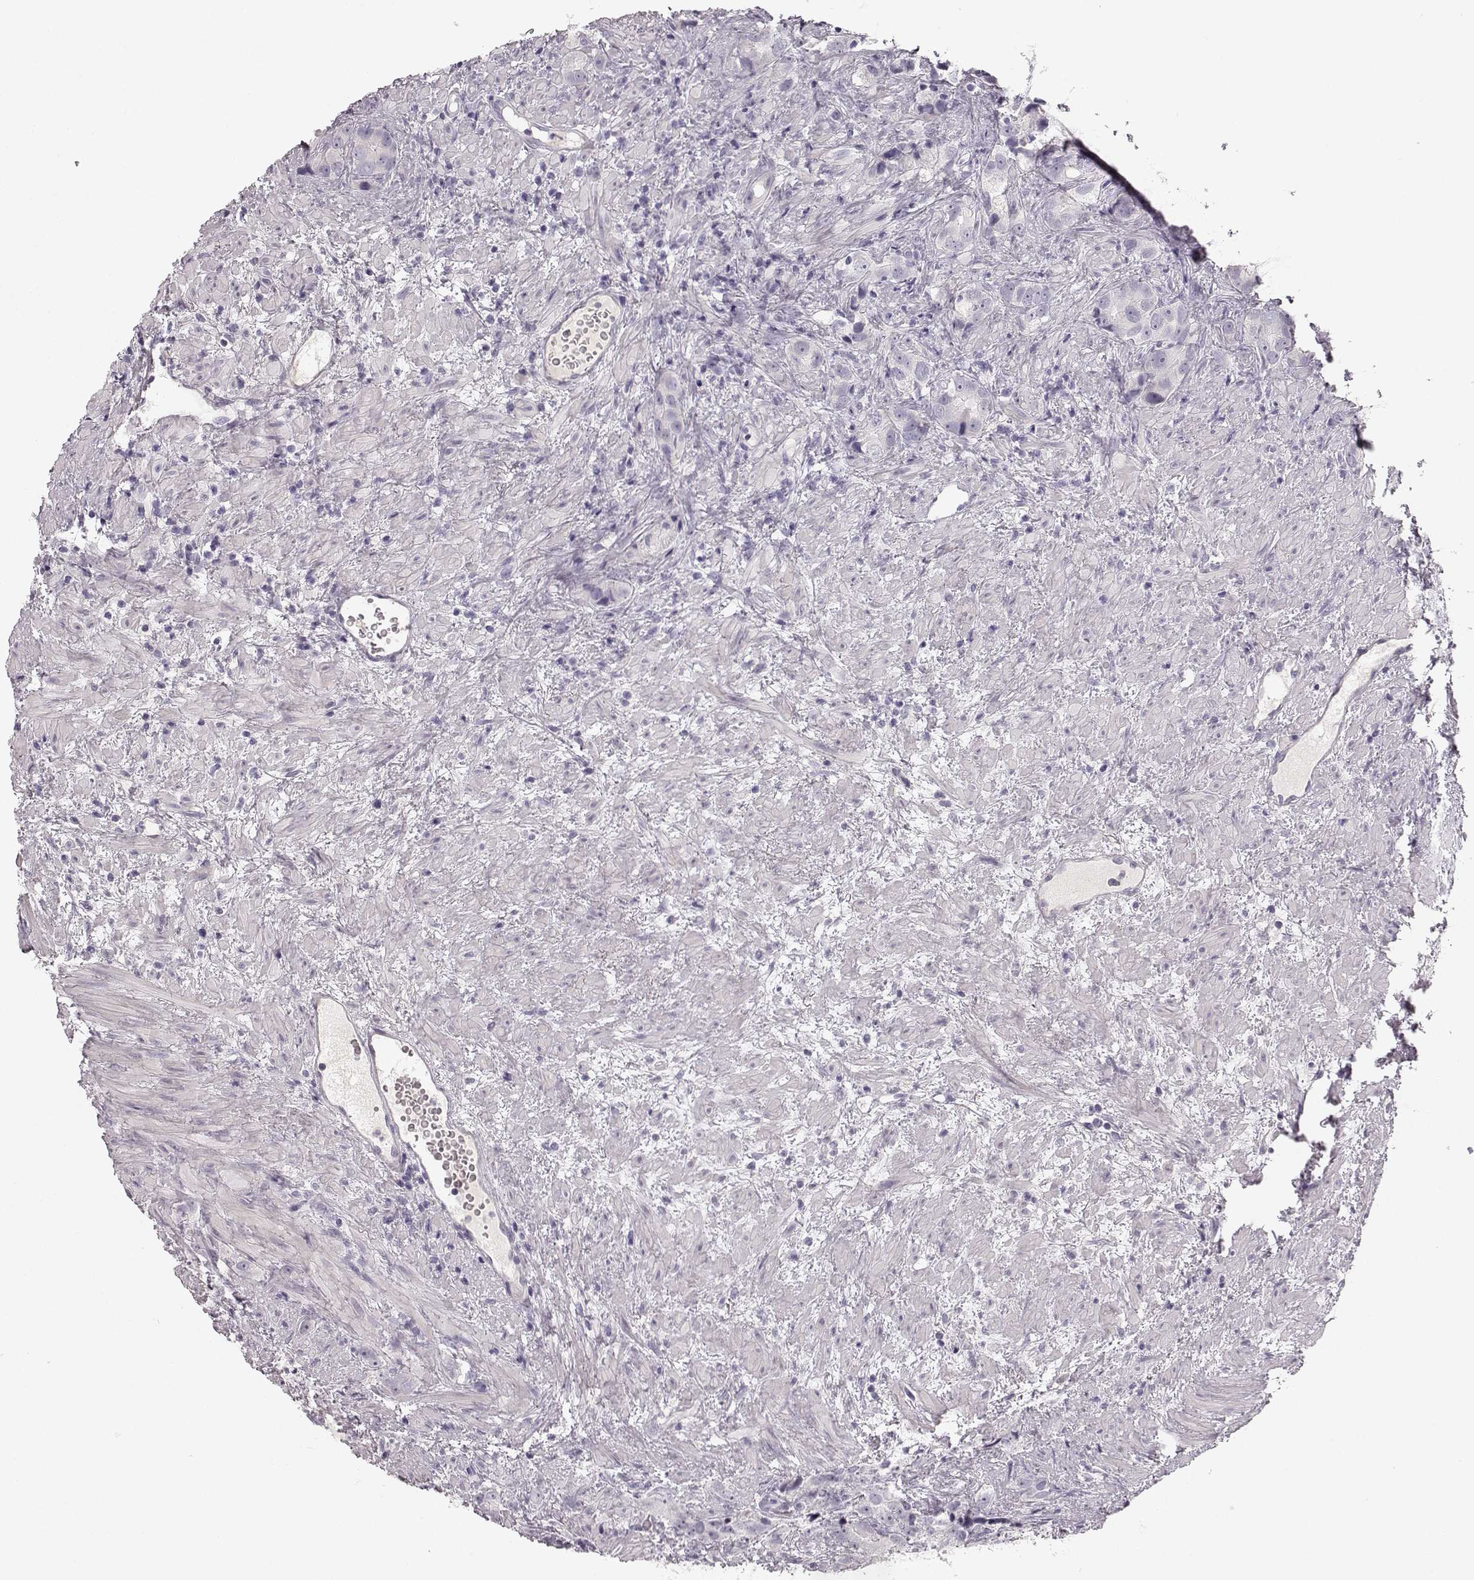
{"staining": {"intensity": "negative", "quantity": "none", "location": "none"}, "tissue": "prostate cancer", "cell_type": "Tumor cells", "image_type": "cancer", "snomed": [{"axis": "morphology", "description": "Adenocarcinoma, High grade"}, {"axis": "topography", "description": "Prostate"}], "caption": "The micrograph displays no staining of tumor cells in prostate cancer.", "gene": "KIAA0319", "patient": {"sex": "male", "age": 90}}